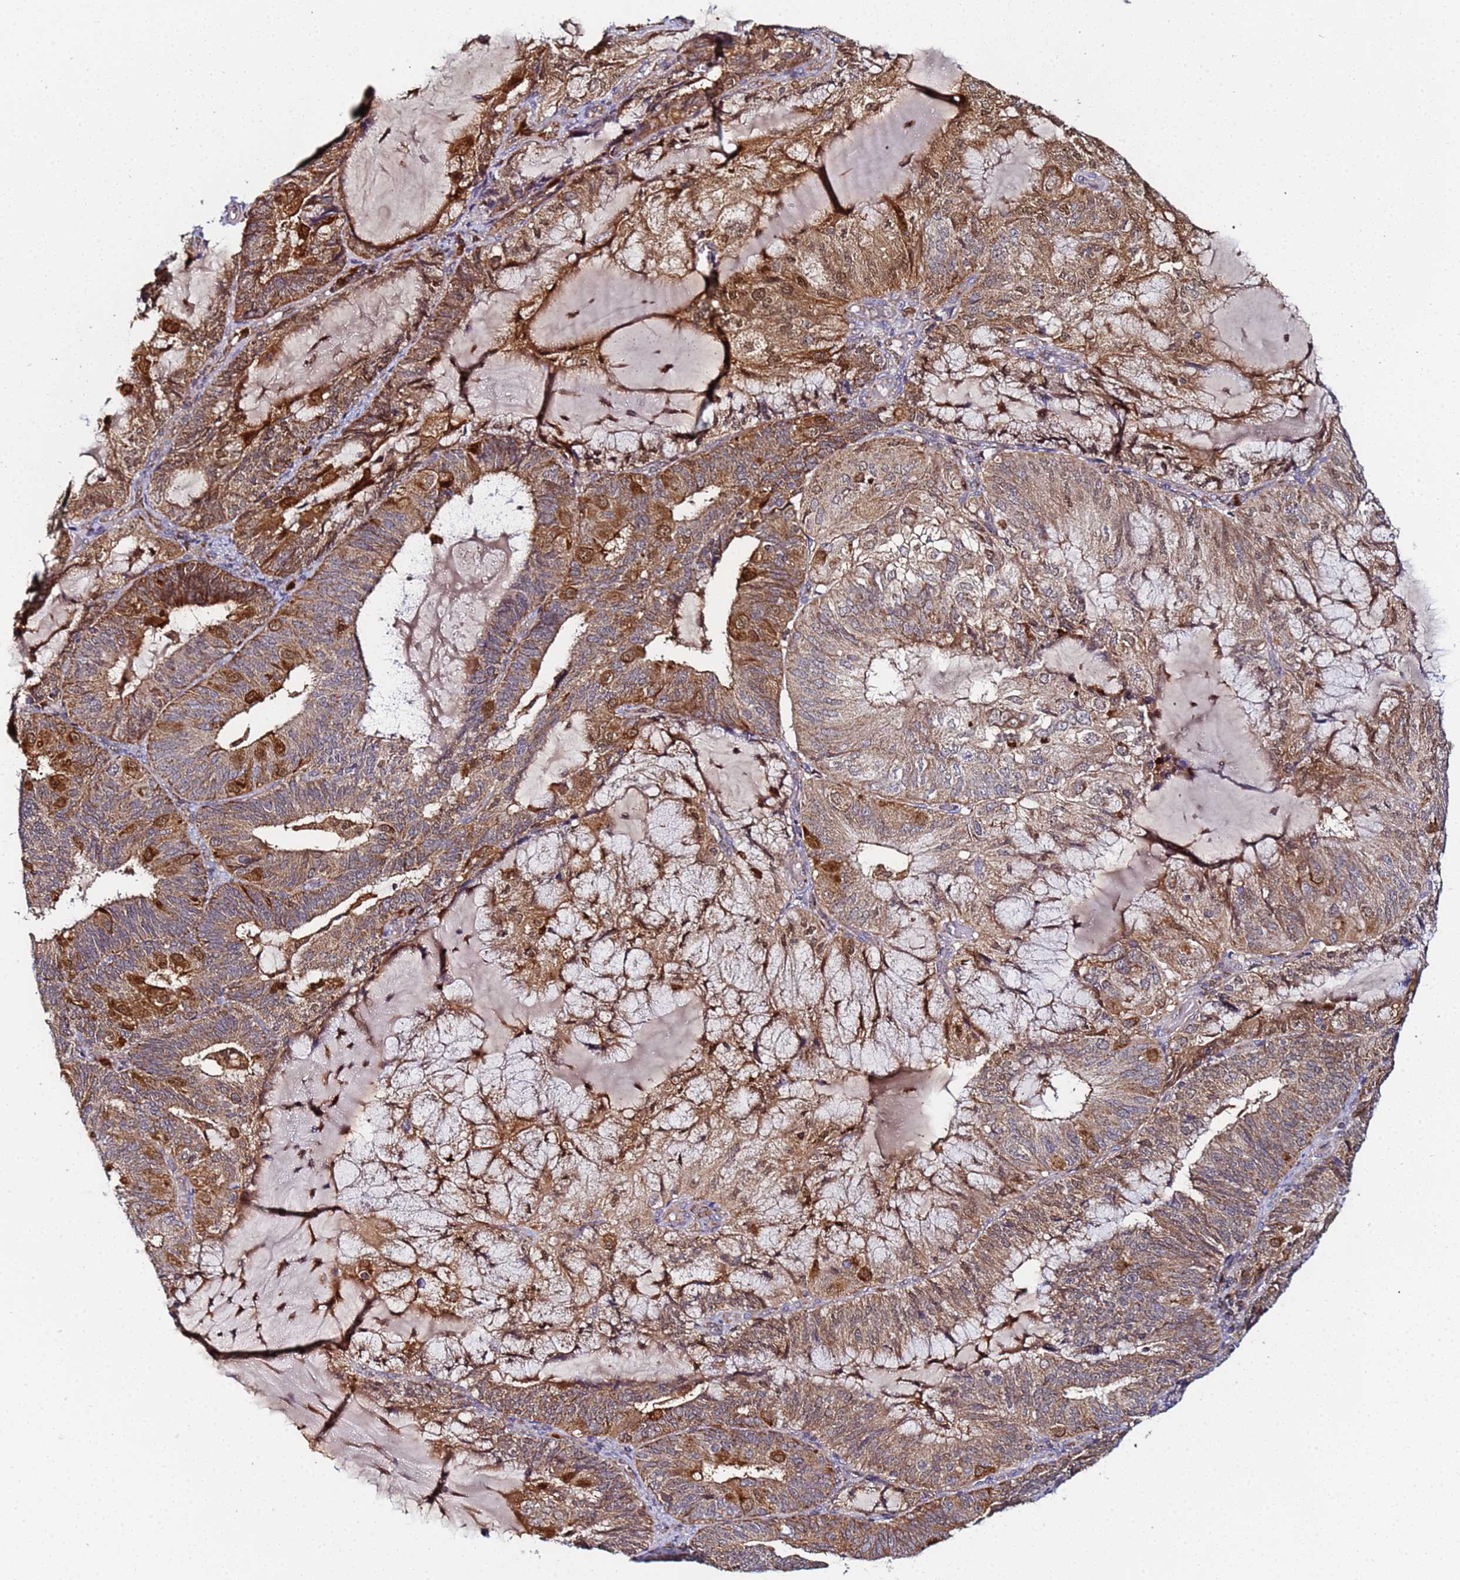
{"staining": {"intensity": "moderate", "quantity": ">75%", "location": "cytoplasmic/membranous,nuclear"}, "tissue": "endometrial cancer", "cell_type": "Tumor cells", "image_type": "cancer", "snomed": [{"axis": "morphology", "description": "Adenocarcinoma, NOS"}, {"axis": "topography", "description": "Endometrium"}], "caption": "Endometrial cancer (adenocarcinoma) stained with DAB IHC demonstrates medium levels of moderate cytoplasmic/membranous and nuclear positivity in about >75% of tumor cells.", "gene": "CCDC127", "patient": {"sex": "female", "age": 81}}